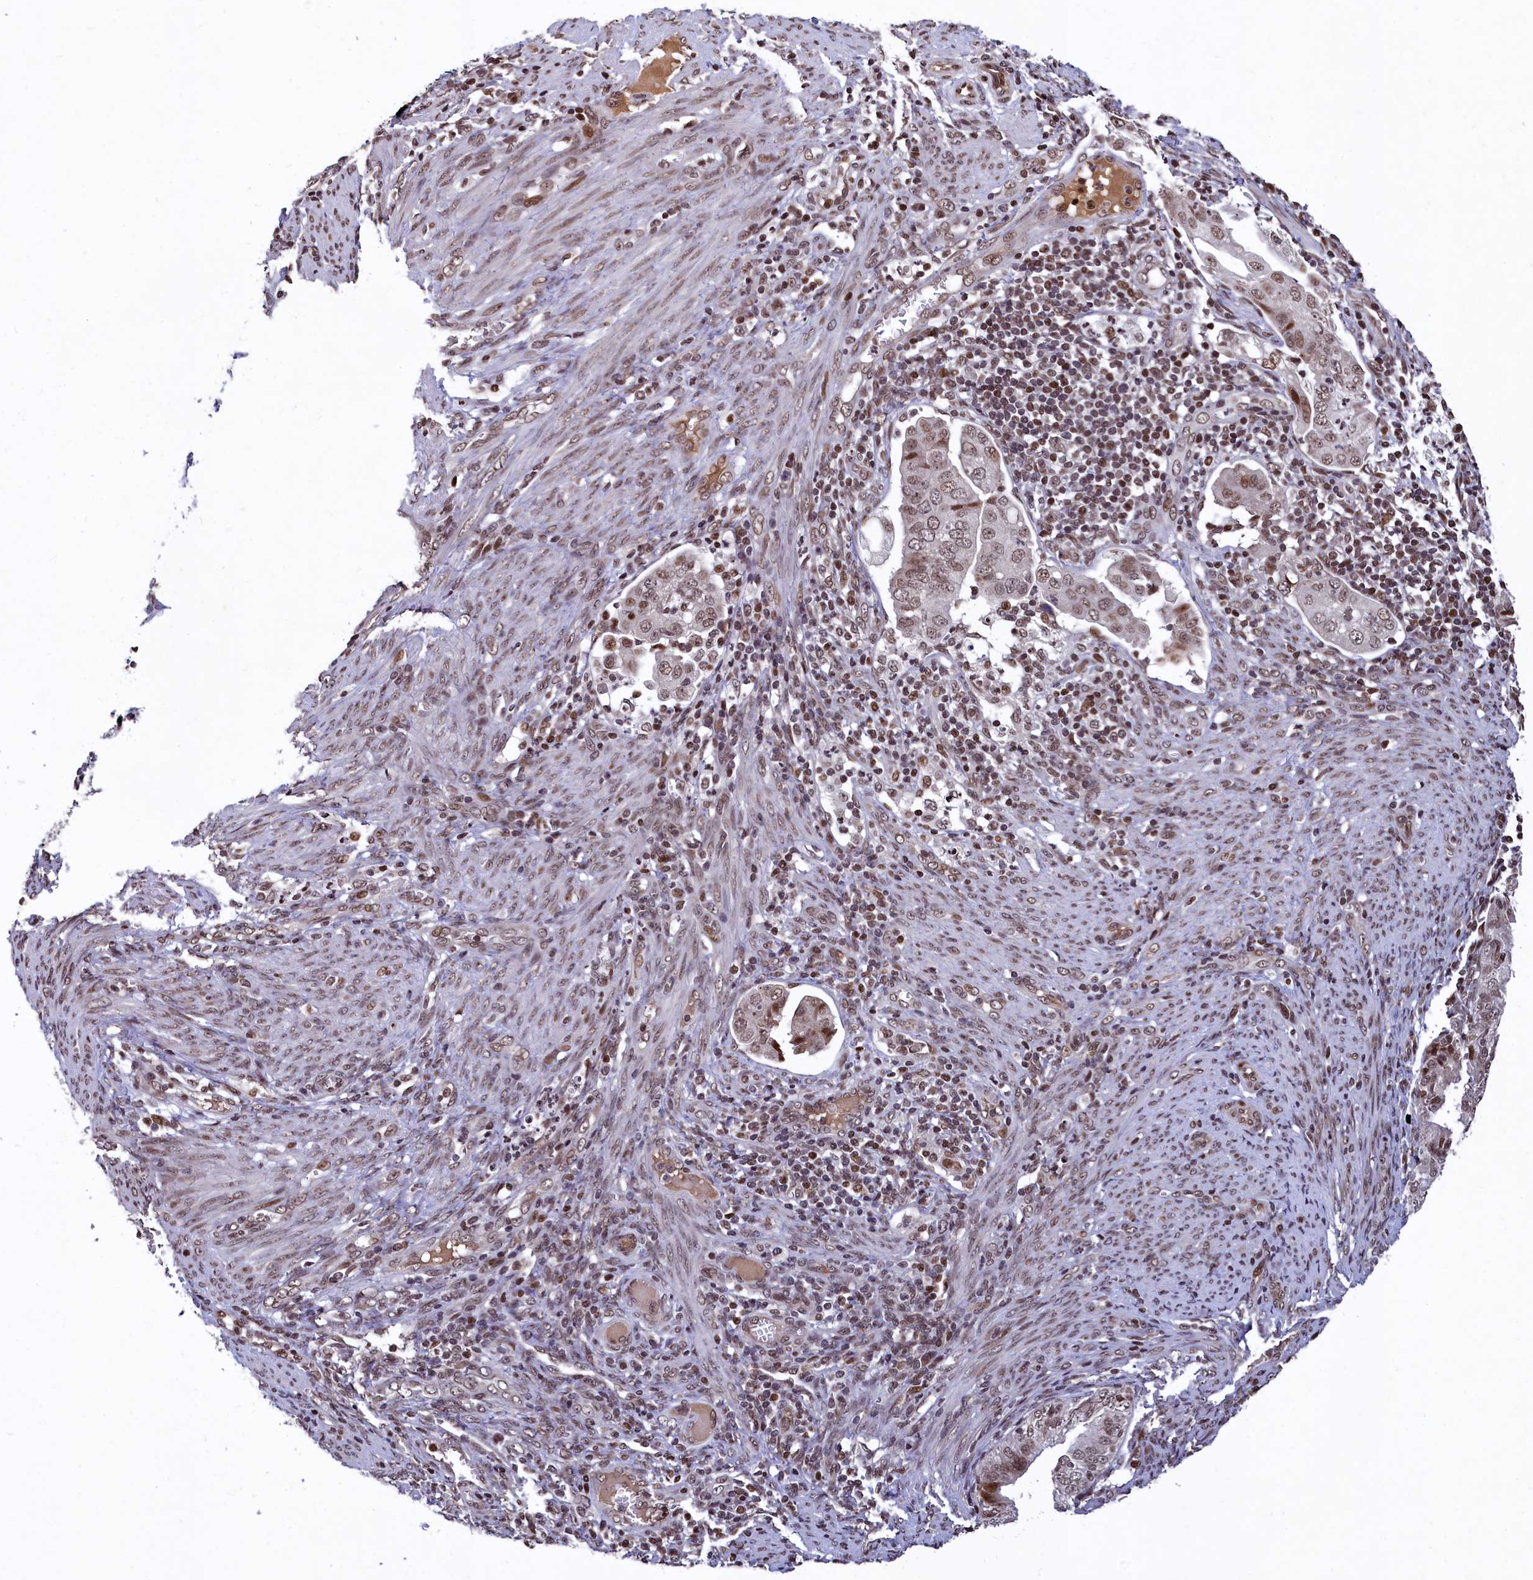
{"staining": {"intensity": "moderate", "quantity": ">75%", "location": "nuclear"}, "tissue": "endometrial cancer", "cell_type": "Tumor cells", "image_type": "cancer", "snomed": [{"axis": "morphology", "description": "Adenocarcinoma, NOS"}, {"axis": "topography", "description": "Endometrium"}], "caption": "Endometrial adenocarcinoma tissue reveals moderate nuclear positivity in approximately >75% of tumor cells, visualized by immunohistochemistry.", "gene": "FAM217B", "patient": {"sex": "female", "age": 51}}